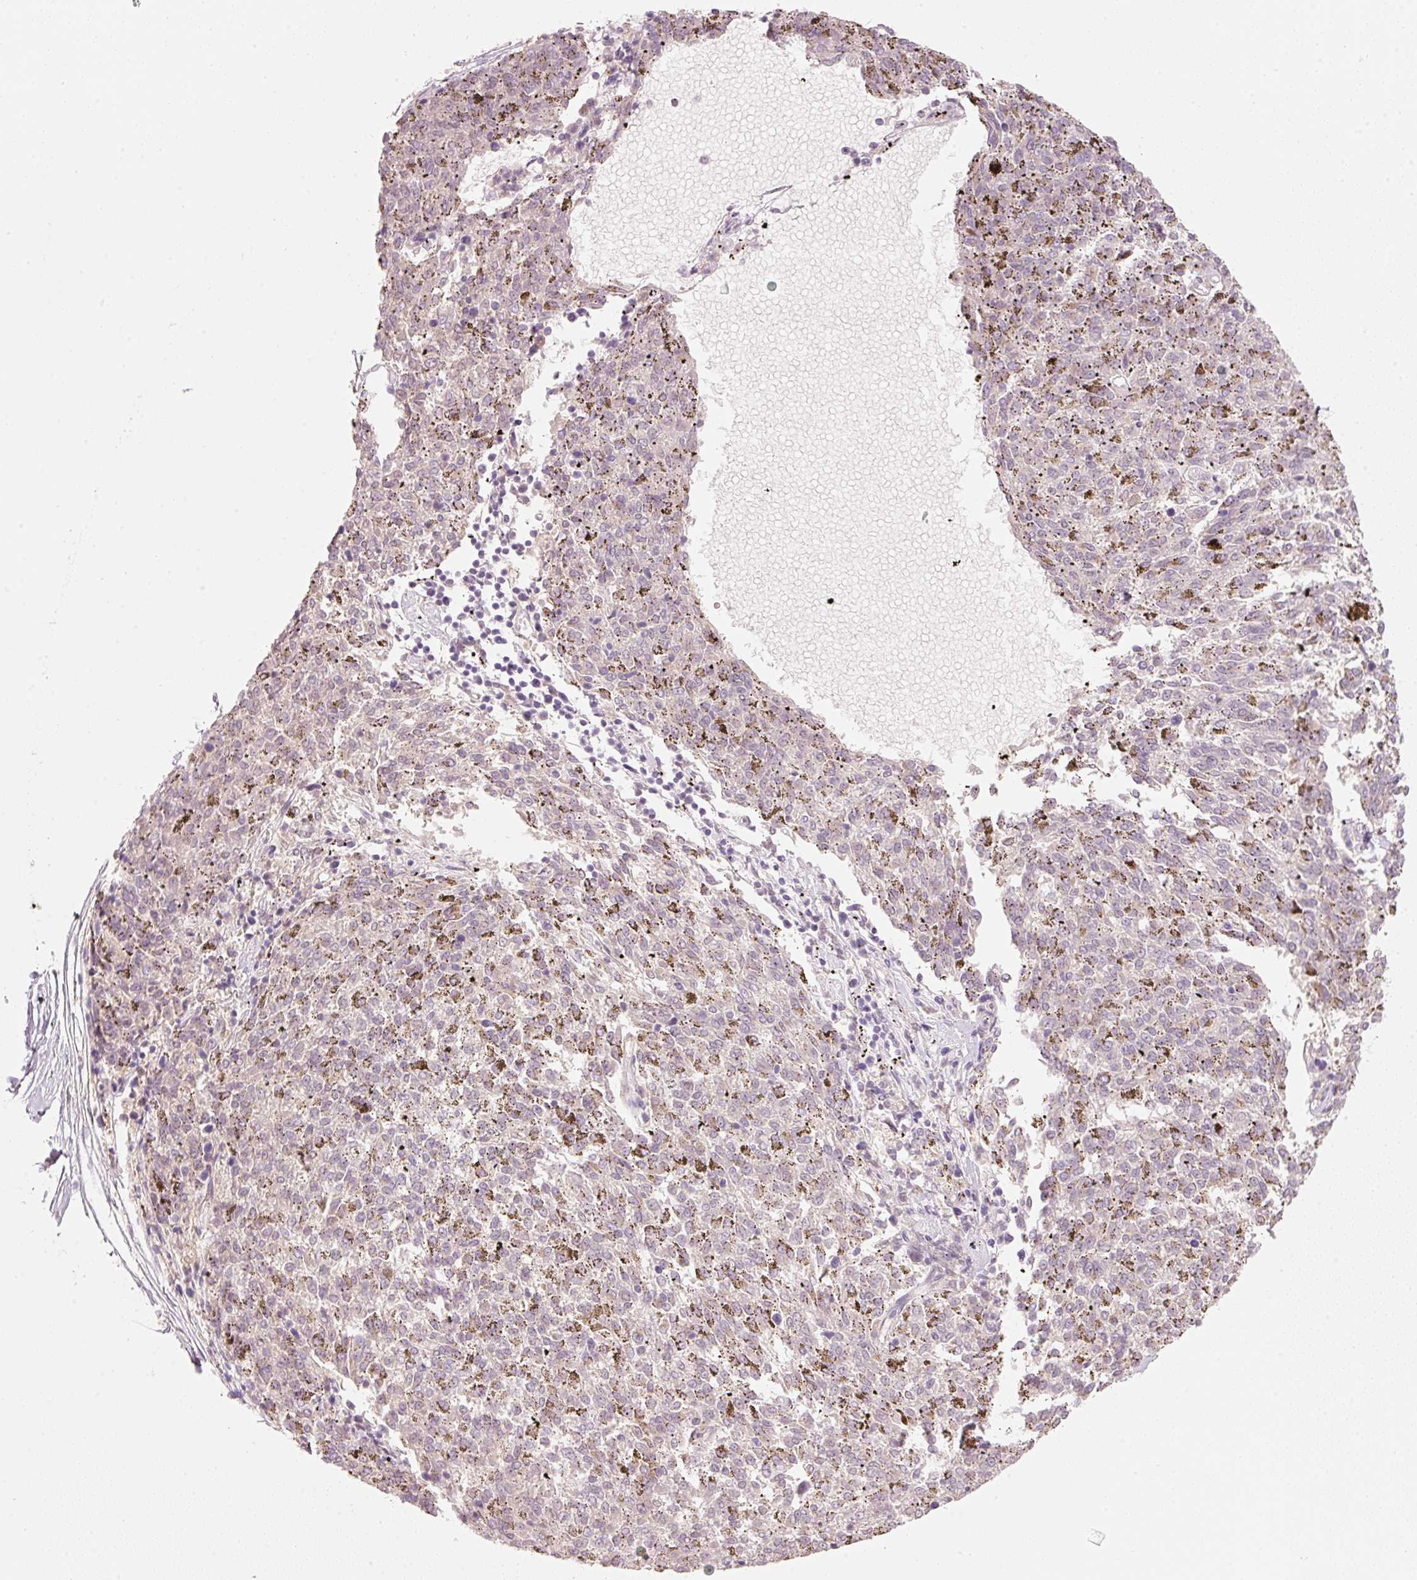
{"staining": {"intensity": "negative", "quantity": "none", "location": "none"}, "tissue": "melanoma", "cell_type": "Tumor cells", "image_type": "cancer", "snomed": [{"axis": "morphology", "description": "Malignant melanoma, NOS"}, {"axis": "topography", "description": "Skin"}], "caption": "The micrograph demonstrates no staining of tumor cells in malignant melanoma. (Brightfield microscopy of DAB (3,3'-diaminobenzidine) IHC at high magnification).", "gene": "STEAP1", "patient": {"sex": "female", "age": 72}}